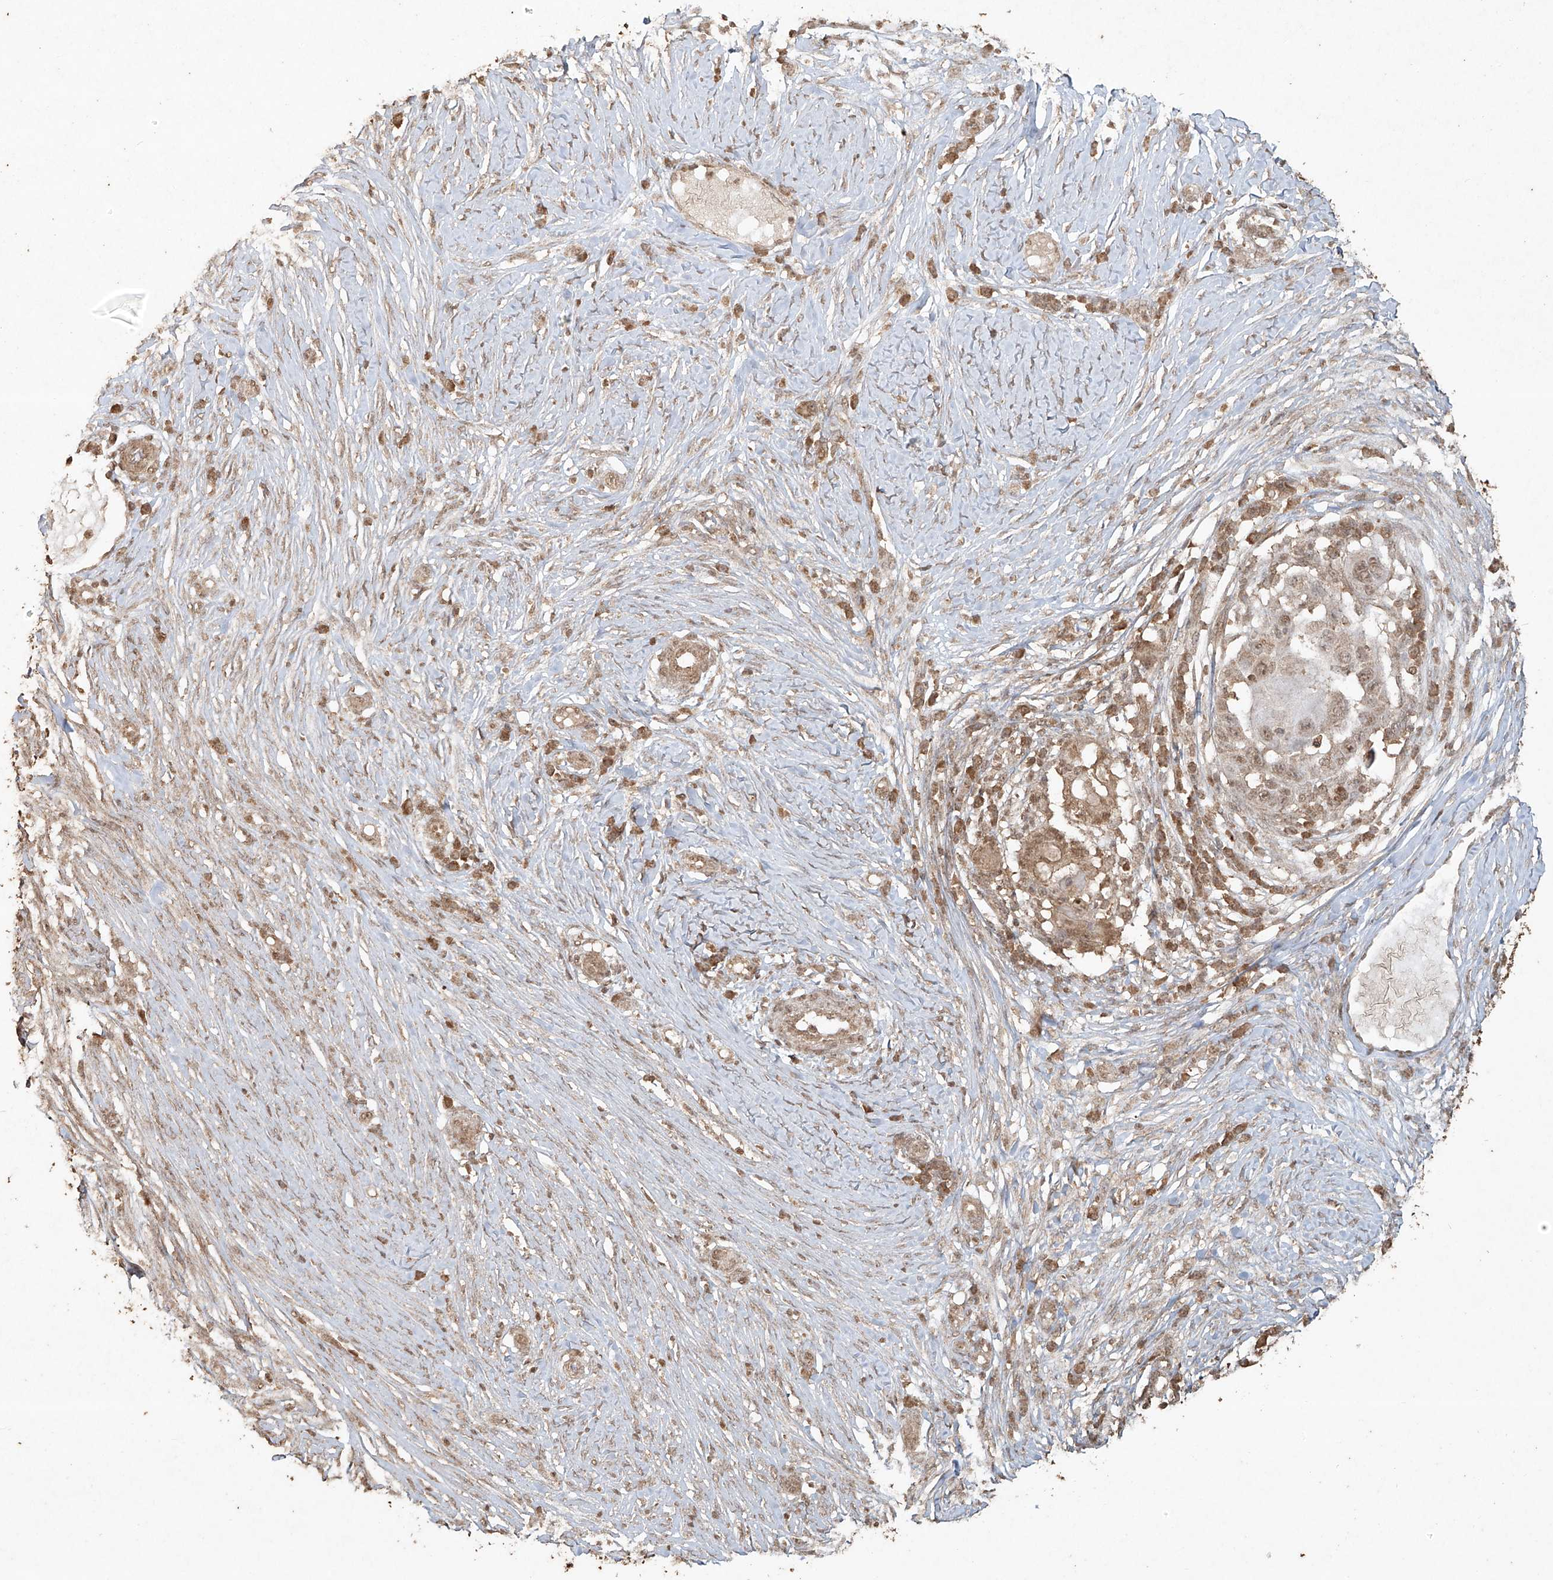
{"staining": {"intensity": "weak", "quantity": ">75%", "location": "nuclear"}, "tissue": "skin cancer", "cell_type": "Tumor cells", "image_type": "cancer", "snomed": [{"axis": "morphology", "description": "Squamous cell carcinoma, NOS"}, {"axis": "topography", "description": "Skin"}], "caption": "There is low levels of weak nuclear expression in tumor cells of skin squamous cell carcinoma, as demonstrated by immunohistochemical staining (brown color).", "gene": "TIGAR", "patient": {"sex": "female", "age": 44}}